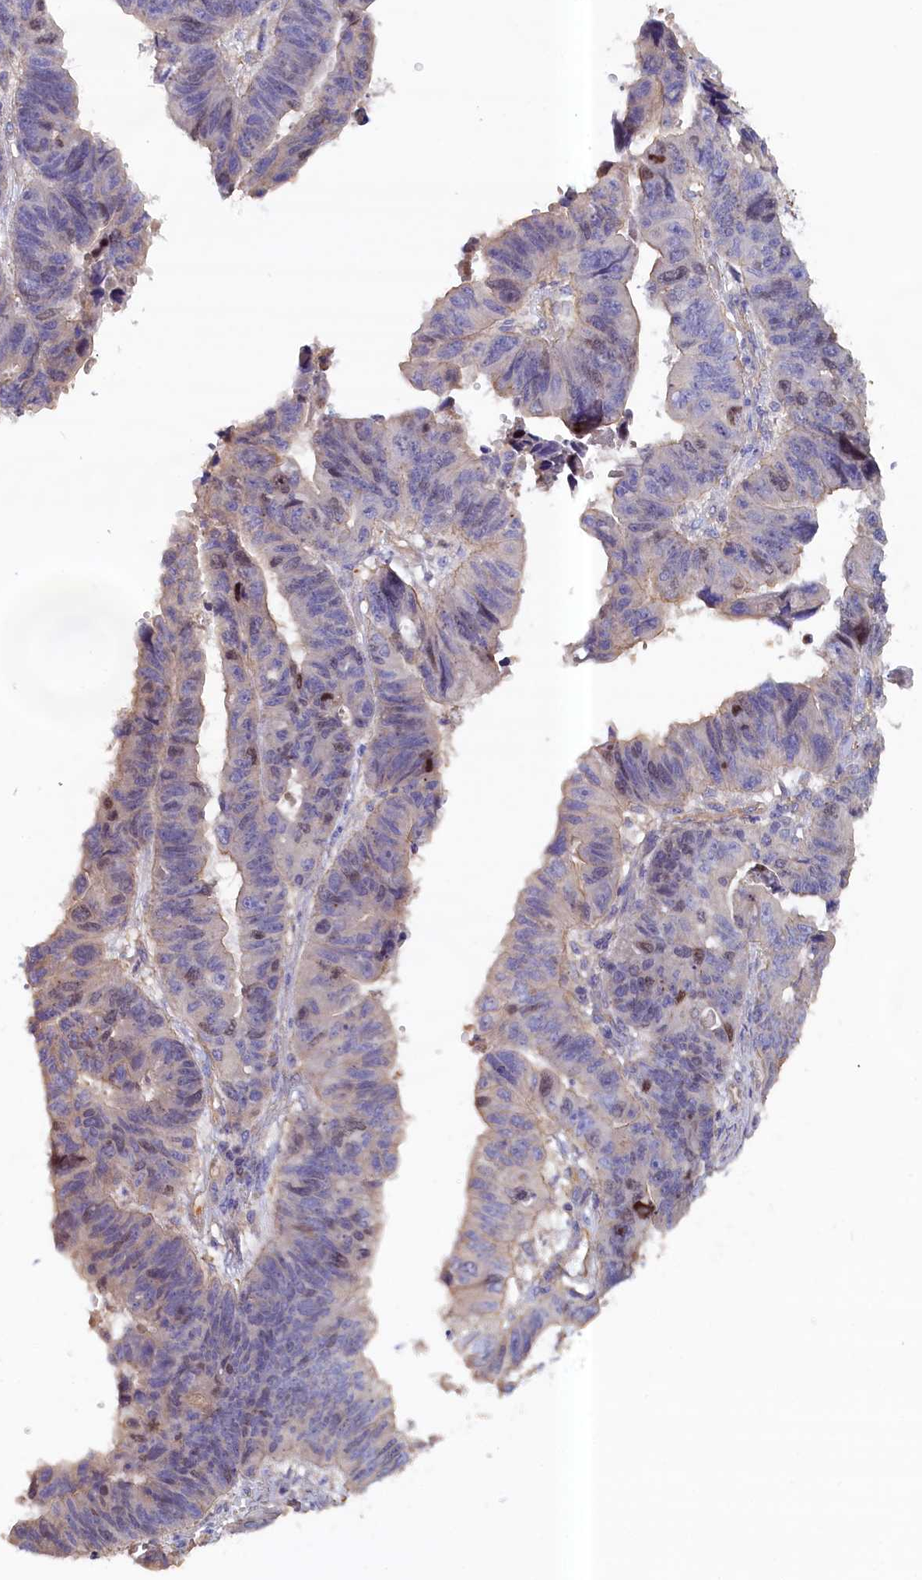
{"staining": {"intensity": "negative", "quantity": "none", "location": "none"}, "tissue": "stomach cancer", "cell_type": "Tumor cells", "image_type": "cancer", "snomed": [{"axis": "morphology", "description": "Adenocarcinoma, NOS"}, {"axis": "topography", "description": "Stomach"}], "caption": "Immunohistochemistry photomicrograph of adenocarcinoma (stomach) stained for a protein (brown), which exhibits no expression in tumor cells. Nuclei are stained in blue.", "gene": "ANKRD2", "patient": {"sex": "male", "age": 59}}